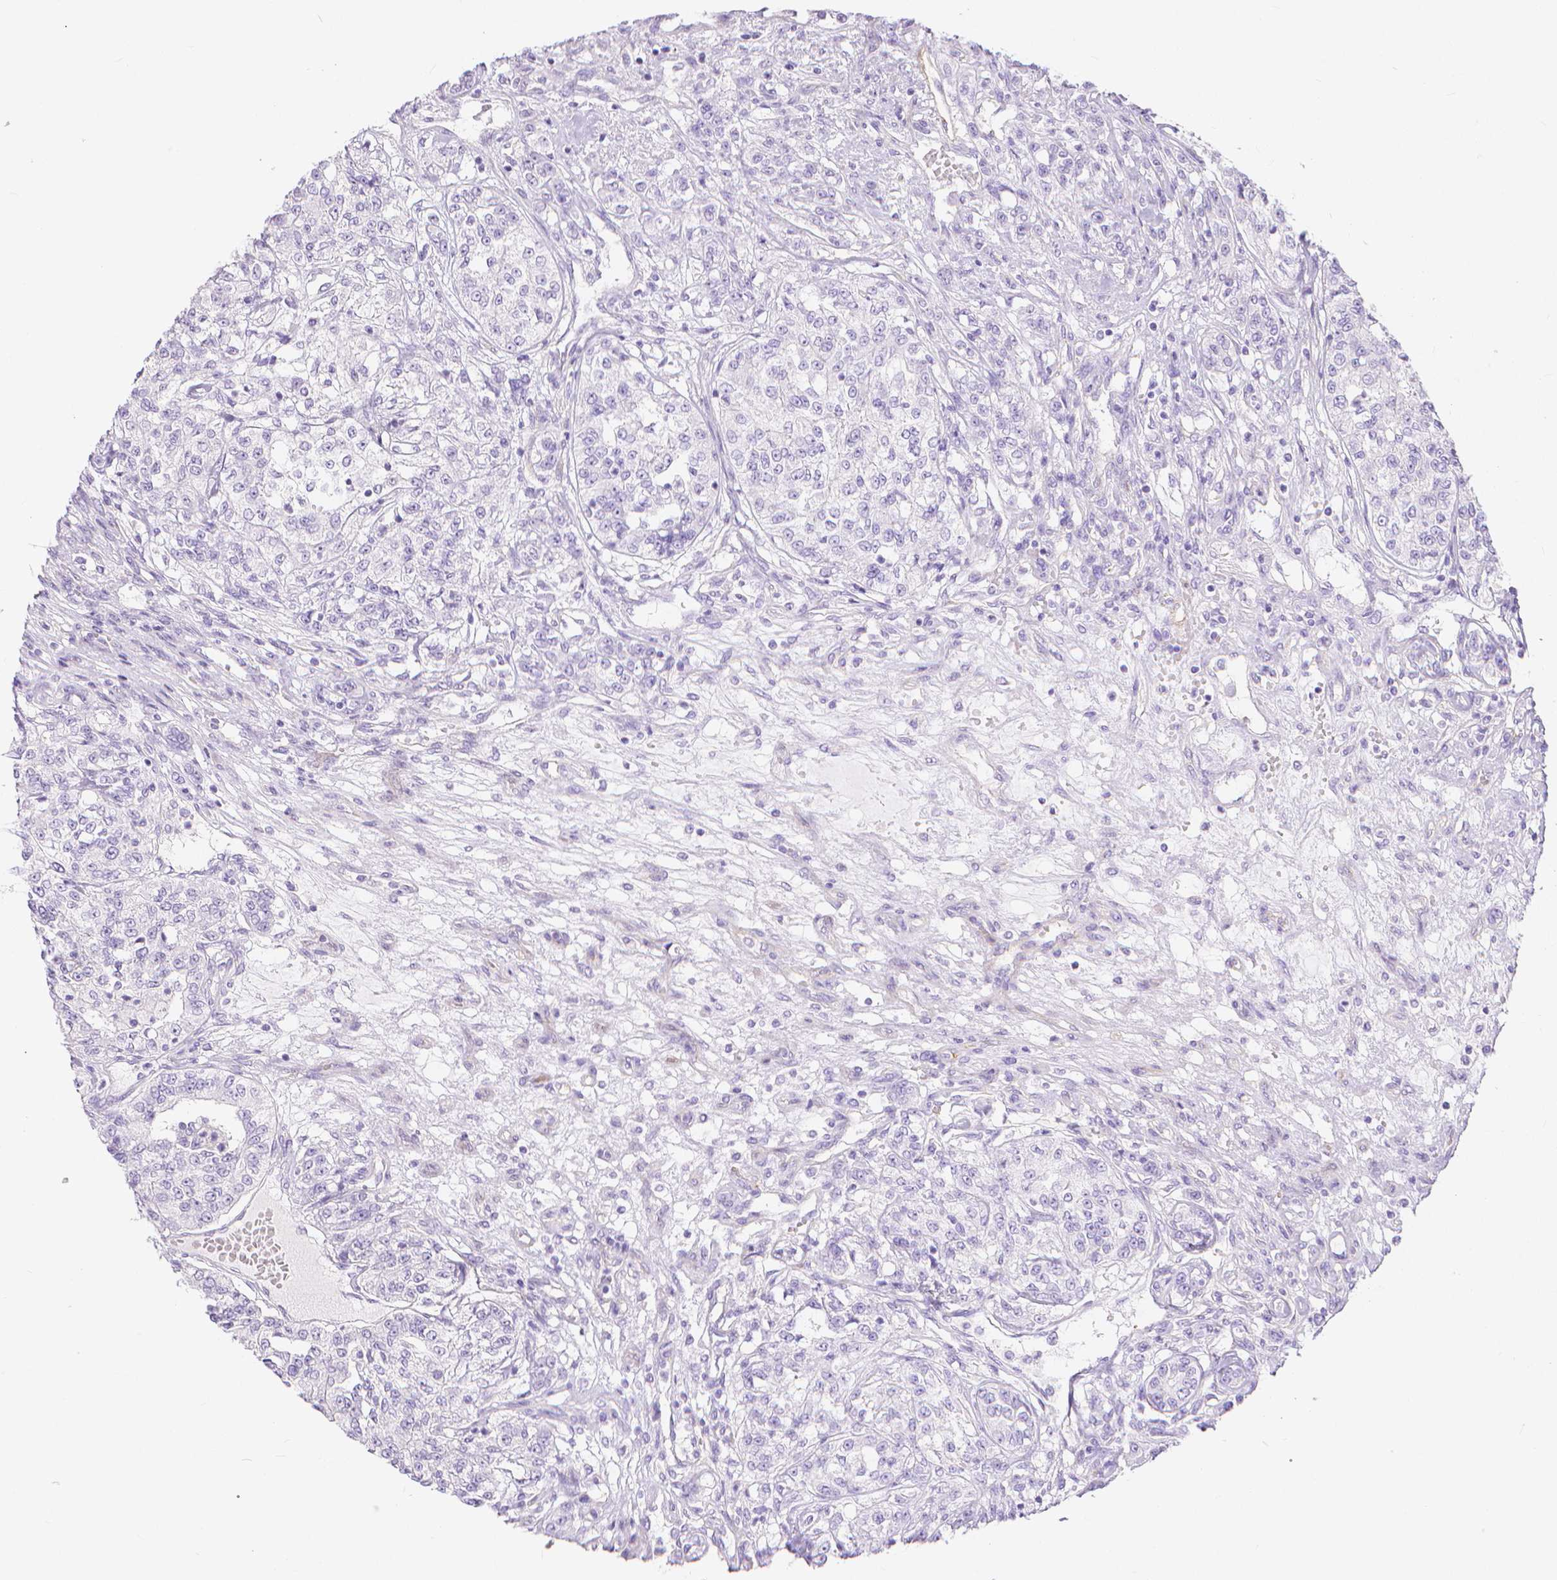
{"staining": {"intensity": "negative", "quantity": "none", "location": "none"}, "tissue": "renal cancer", "cell_type": "Tumor cells", "image_type": "cancer", "snomed": [{"axis": "morphology", "description": "Adenocarcinoma, NOS"}, {"axis": "topography", "description": "Kidney"}], "caption": "The immunohistochemistry (IHC) micrograph has no significant expression in tumor cells of renal cancer (adenocarcinoma) tissue. (DAB immunohistochemistry (IHC) with hematoxylin counter stain).", "gene": "SLC27A5", "patient": {"sex": "female", "age": 63}}